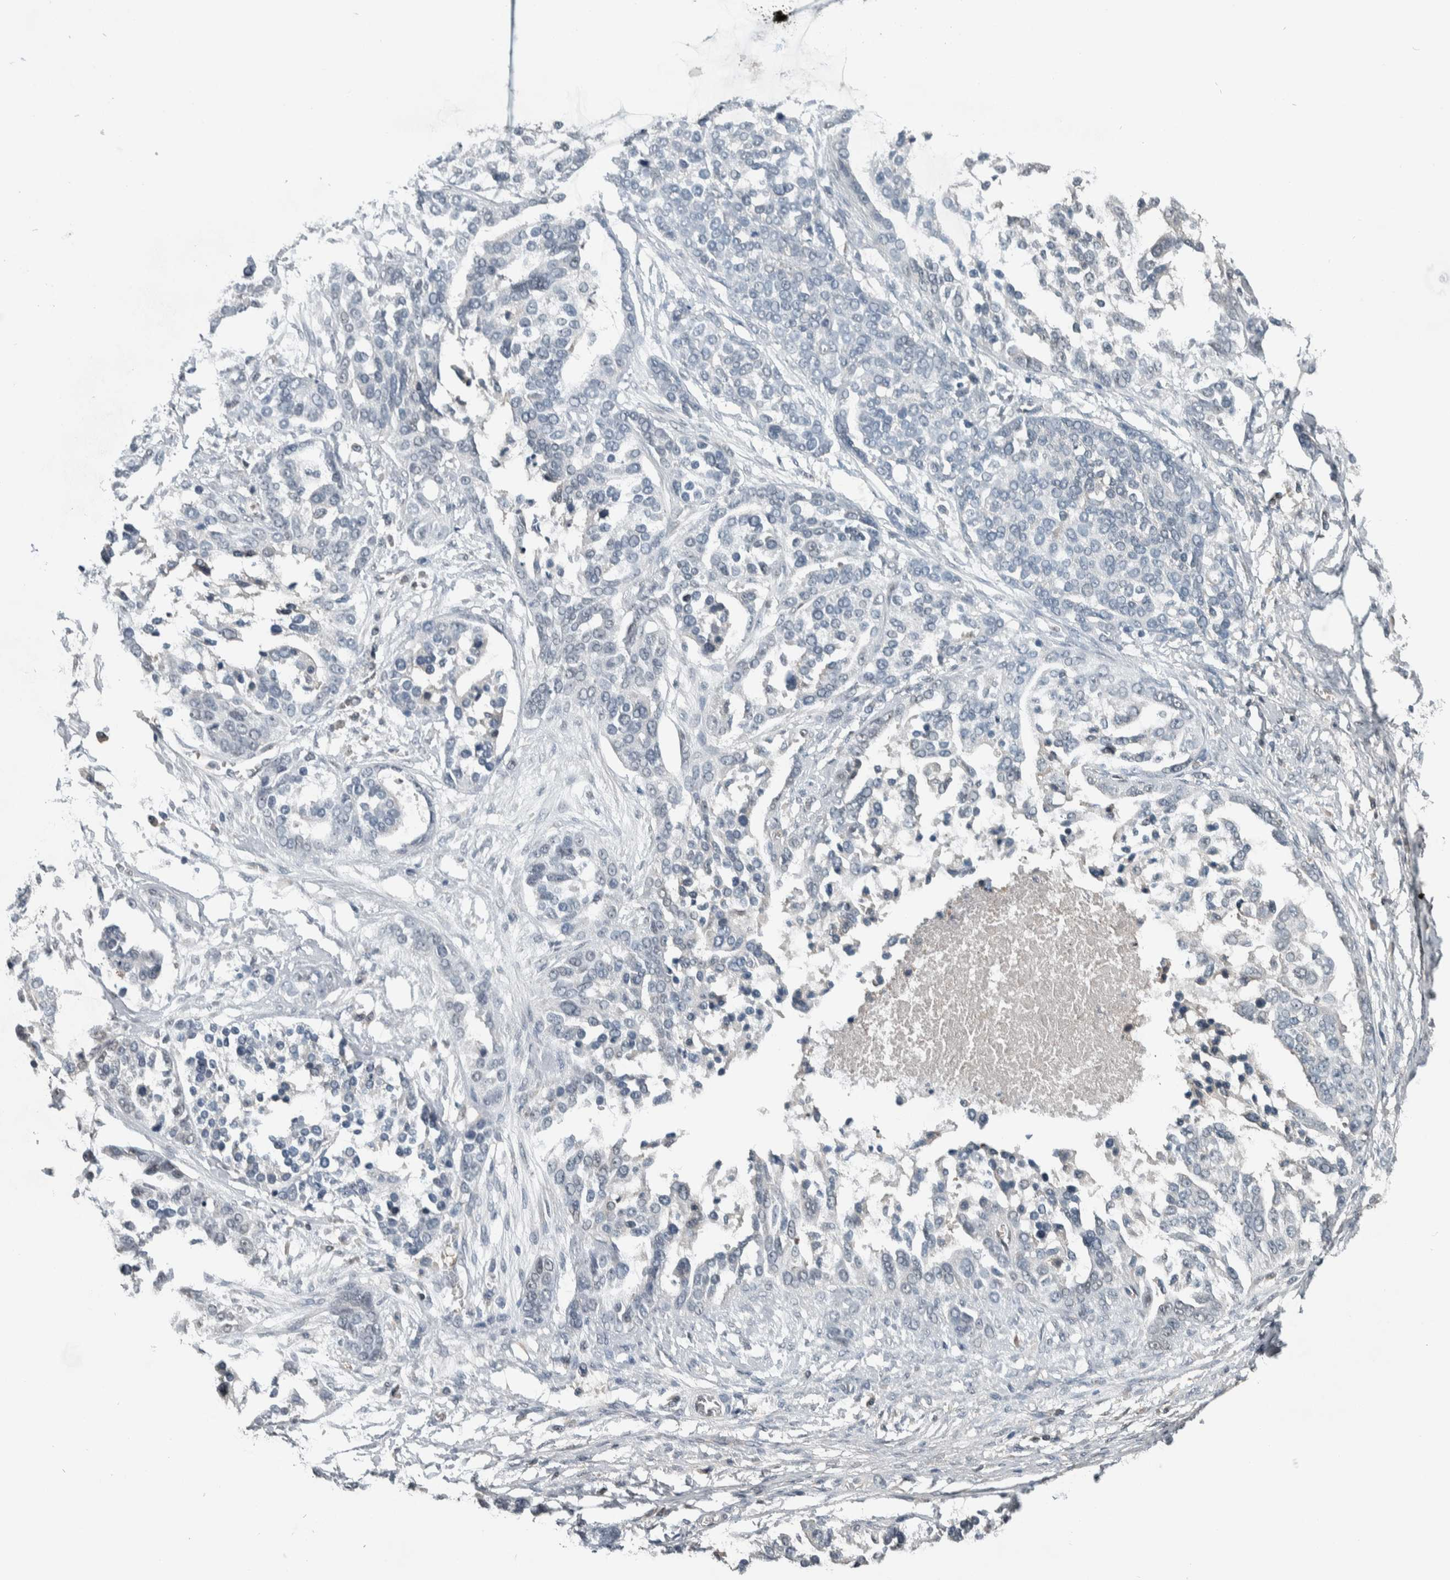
{"staining": {"intensity": "negative", "quantity": "none", "location": "none"}, "tissue": "ovarian cancer", "cell_type": "Tumor cells", "image_type": "cancer", "snomed": [{"axis": "morphology", "description": "Cystadenocarcinoma, serous, NOS"}, {"axis": "topography", "description": "Ovary"}], "caption": "Tumor cells are negative for protein expression in human ovarian cancer (serous cystadenocarcinoma). The staining was performed using DAB (3,3'-diaminobenzidine) to visualize the protein expression in brown, while the nuclei were stained in blue with hematoxylin (Magnification: 20x).", "gene": "ALAD", "patient": {"sex": "female", "age": 44}}